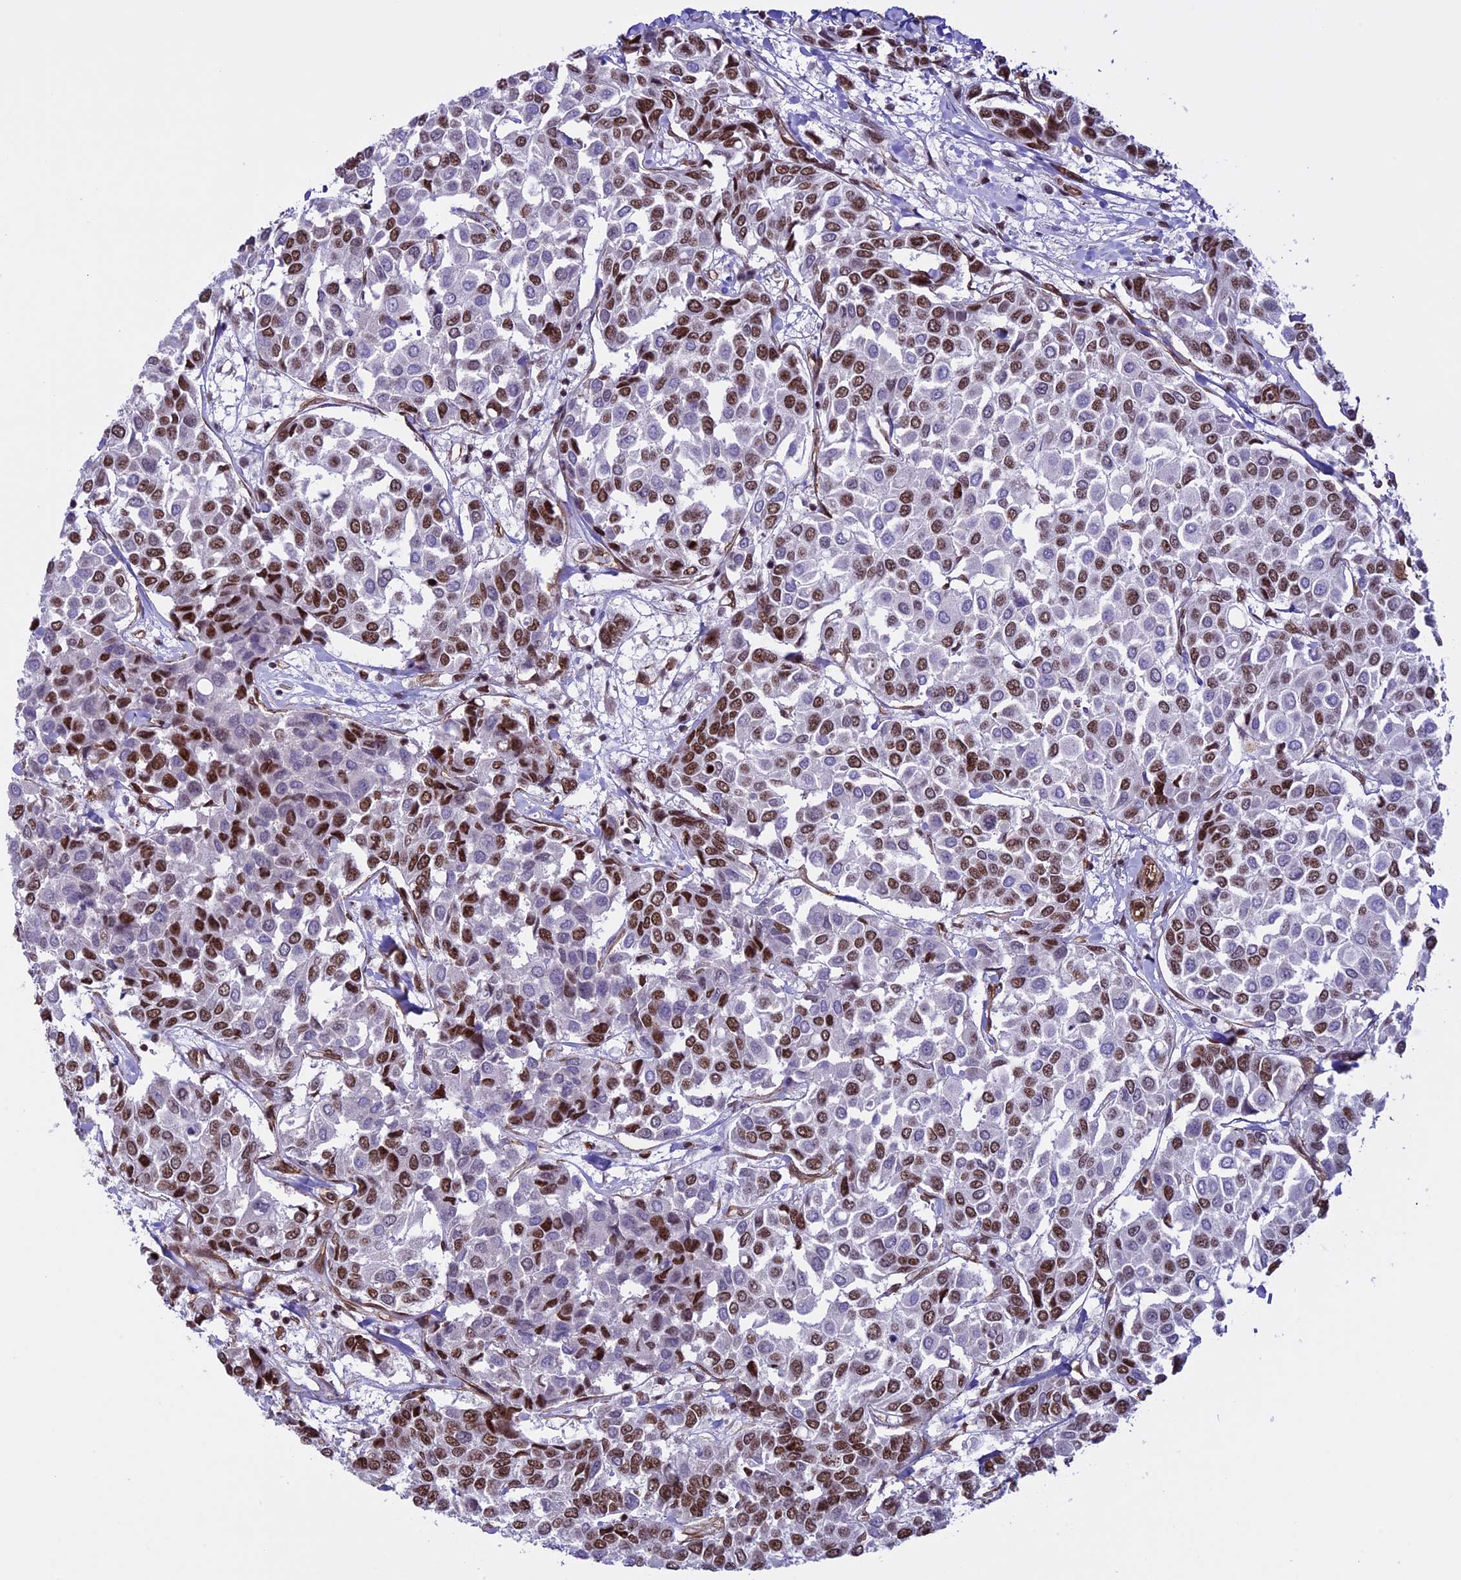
{"staining": {"intensity": "strong", "quantity": "25%-75%", "location": "nuclear"}, "tissue": "breast cancer", "cell_type": "Tumor cells", "image_type": "cancer", "snomed": [{"axis": "morphology", "description": "Duct carcinoma"}, {"axis": "topography", "description": "Breast"}], "caption": "Immunohistochemical staining of breast cancer demonstrates strong nuclear protein expression in approximately 25%-75% of tumor cells. The staining was performed using DAB (3,3'-diaminobenzidine) to visualize the protein expression in brown, while the nuclei were stained in blue with hematoxylin (Magnification: 20x).", "gene": "MPHOSPH8", "patient": {"sex": "female", "age": 55}}